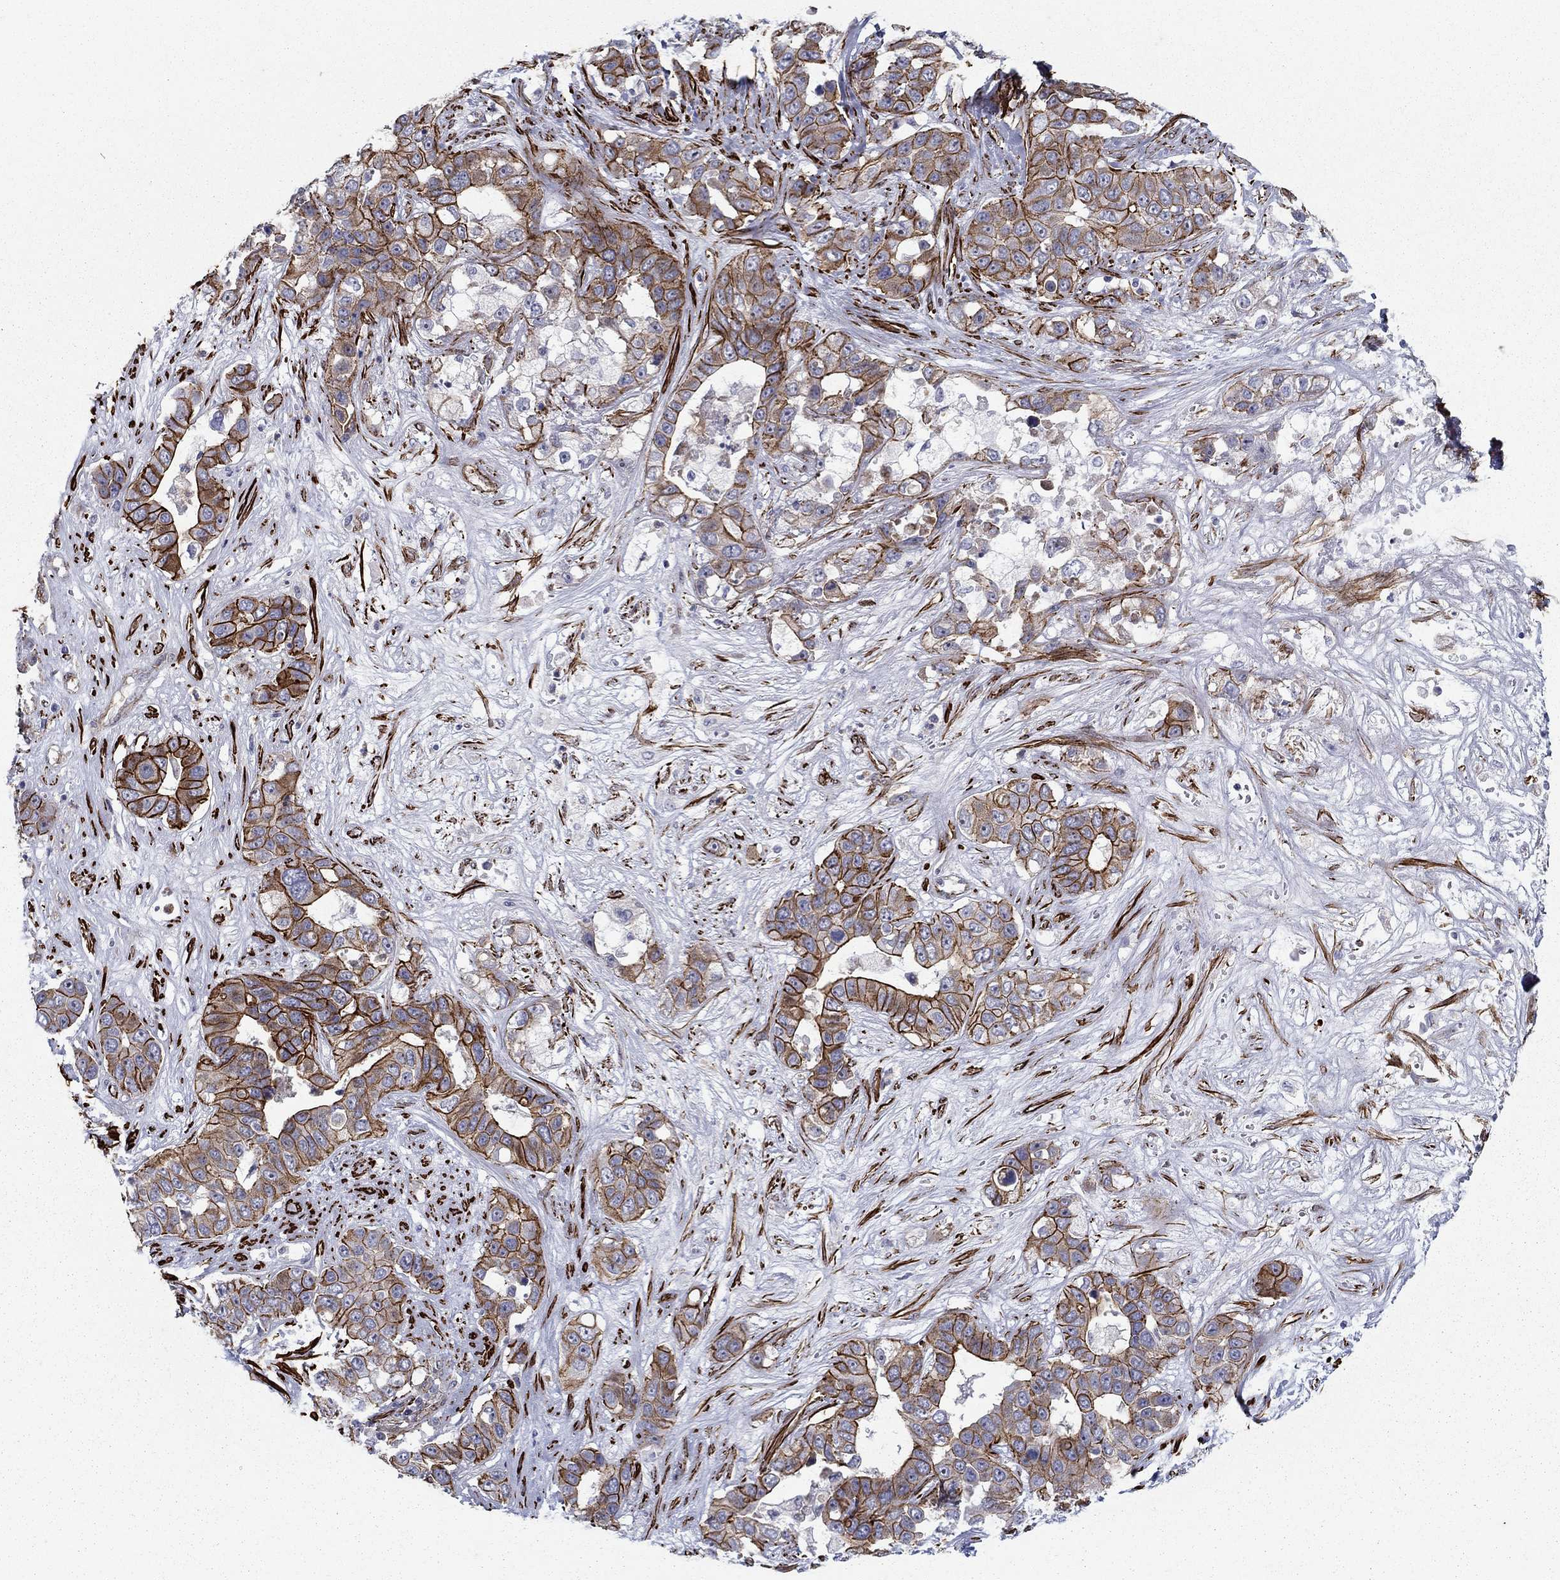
{"staining": {"intensity": "strong", "quantity": ">75%", "location": "cytoplasmic/membranous"}, "tissue": "liver cancer", "cell_type": "Tumor cells", "image_type": "cancer", "snomed": [{"axis": "morphology", "description": "Cholangiocarcinoma"}, {"axis": "topography", "description": "Liver"}], "caption": "Immunohistochemistry (DAB) staining of human liver cancer exhibits strong cytoplasmic/membranous protein positivity in about >75% of tumor cells.", "gene": "KRBA1", "patient": {"sex": "female", "age": 52}}